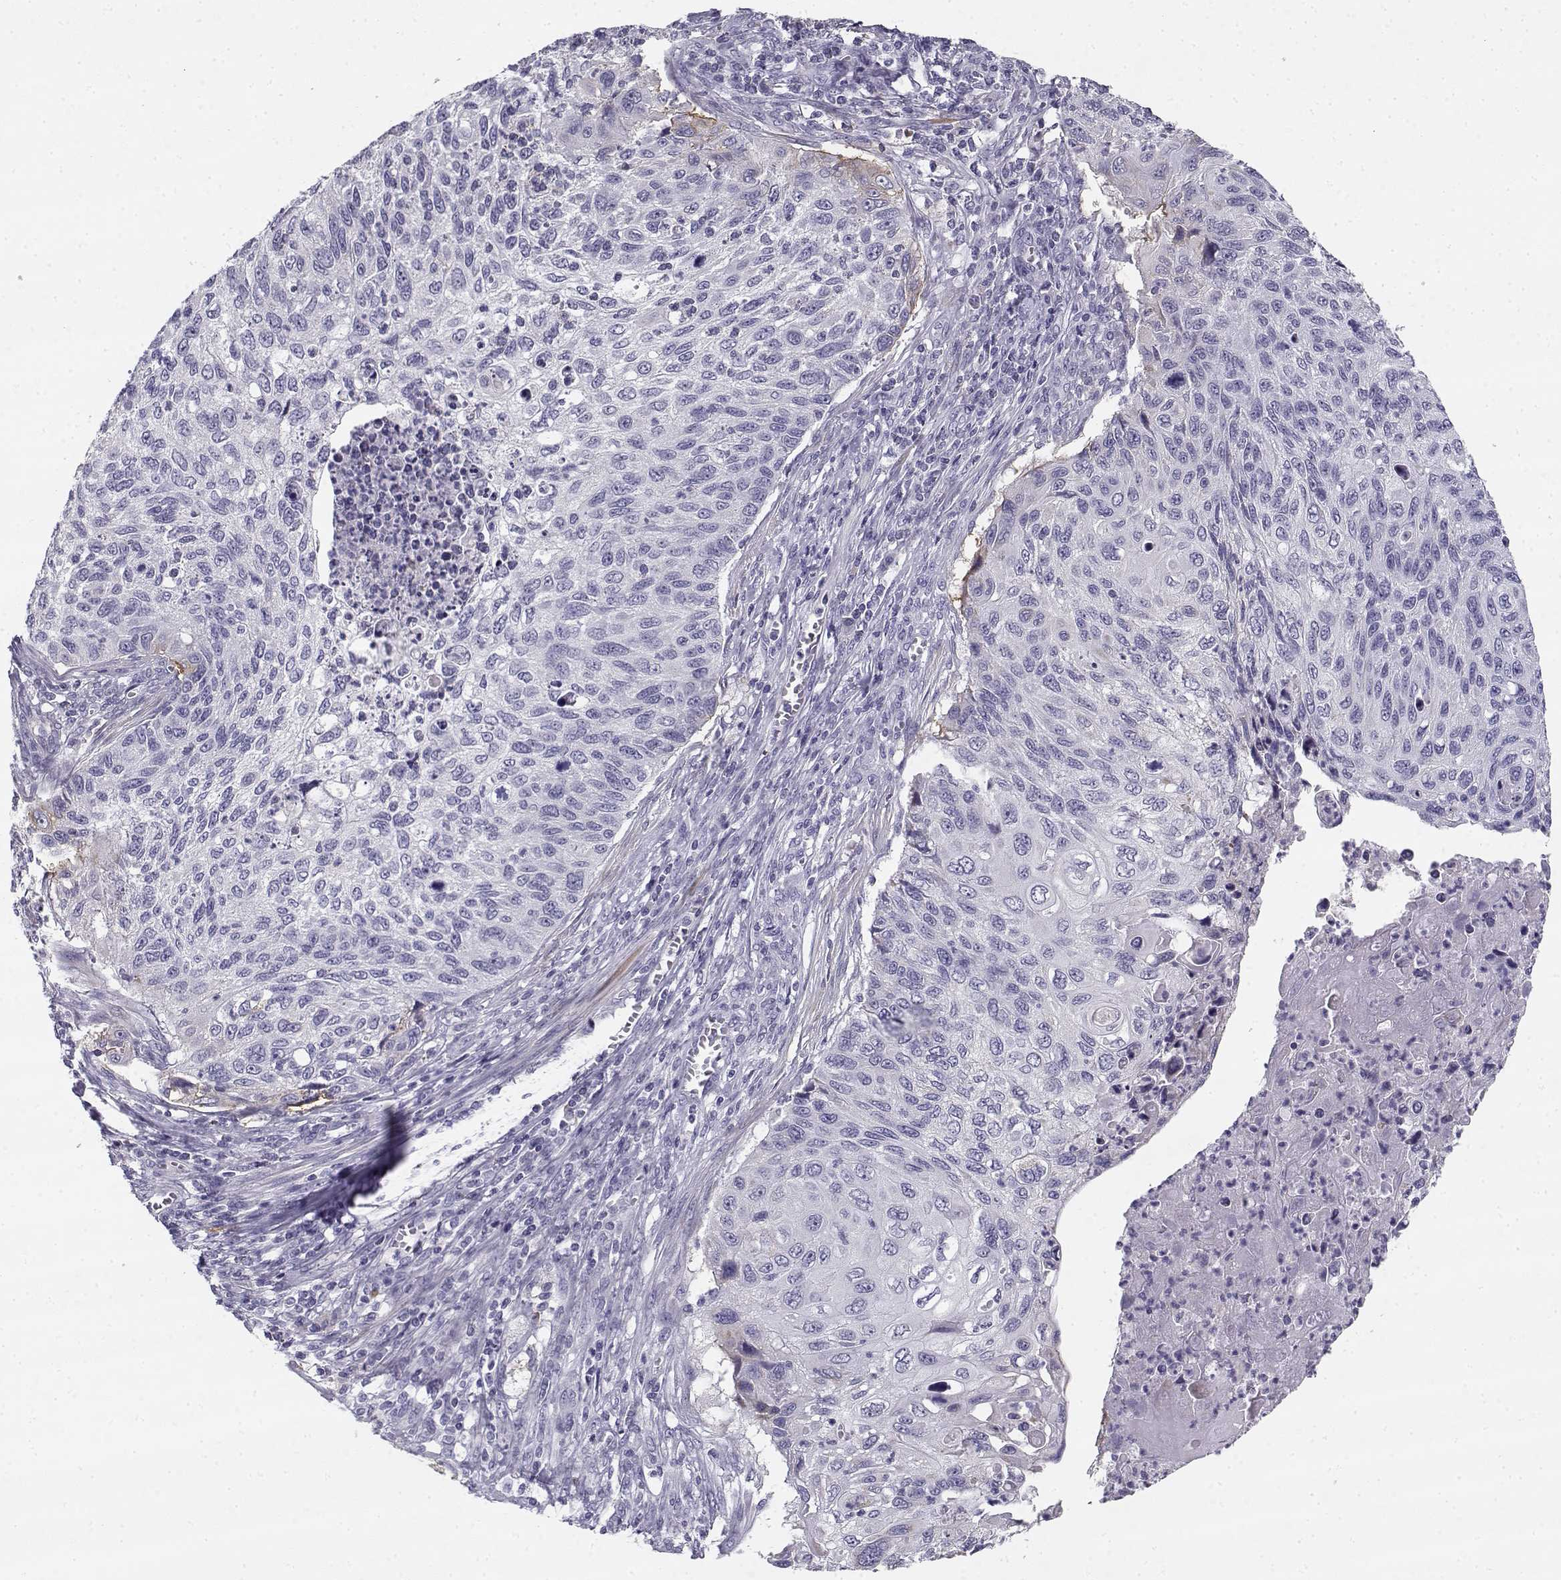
{"staining": {"intensity": "negative", "quantity": "none", "location": "none"}, "tissue": "cervical cancer", "cell_type": "Tumor cells", "image_type": "cancer", "snomed": [{"axis": "morphology", "description": "Squamous cell carcinoma, NOS"}, {"axis": "topography", "description": "Cervix"}], "caption": "An IHC image of cervical cancer (squamous cell carcinoma) is shown. There is no staining in tumor cells of cervical cancer (squamous cell carcinoma). The staining is performed using DAB (3,3'-diaminobenzidine) brown chromogen with nuclei counter-stained in using hematoxylin.", "gene": "CREB3L3", "patient": {"sex": "female", "age": 70}}